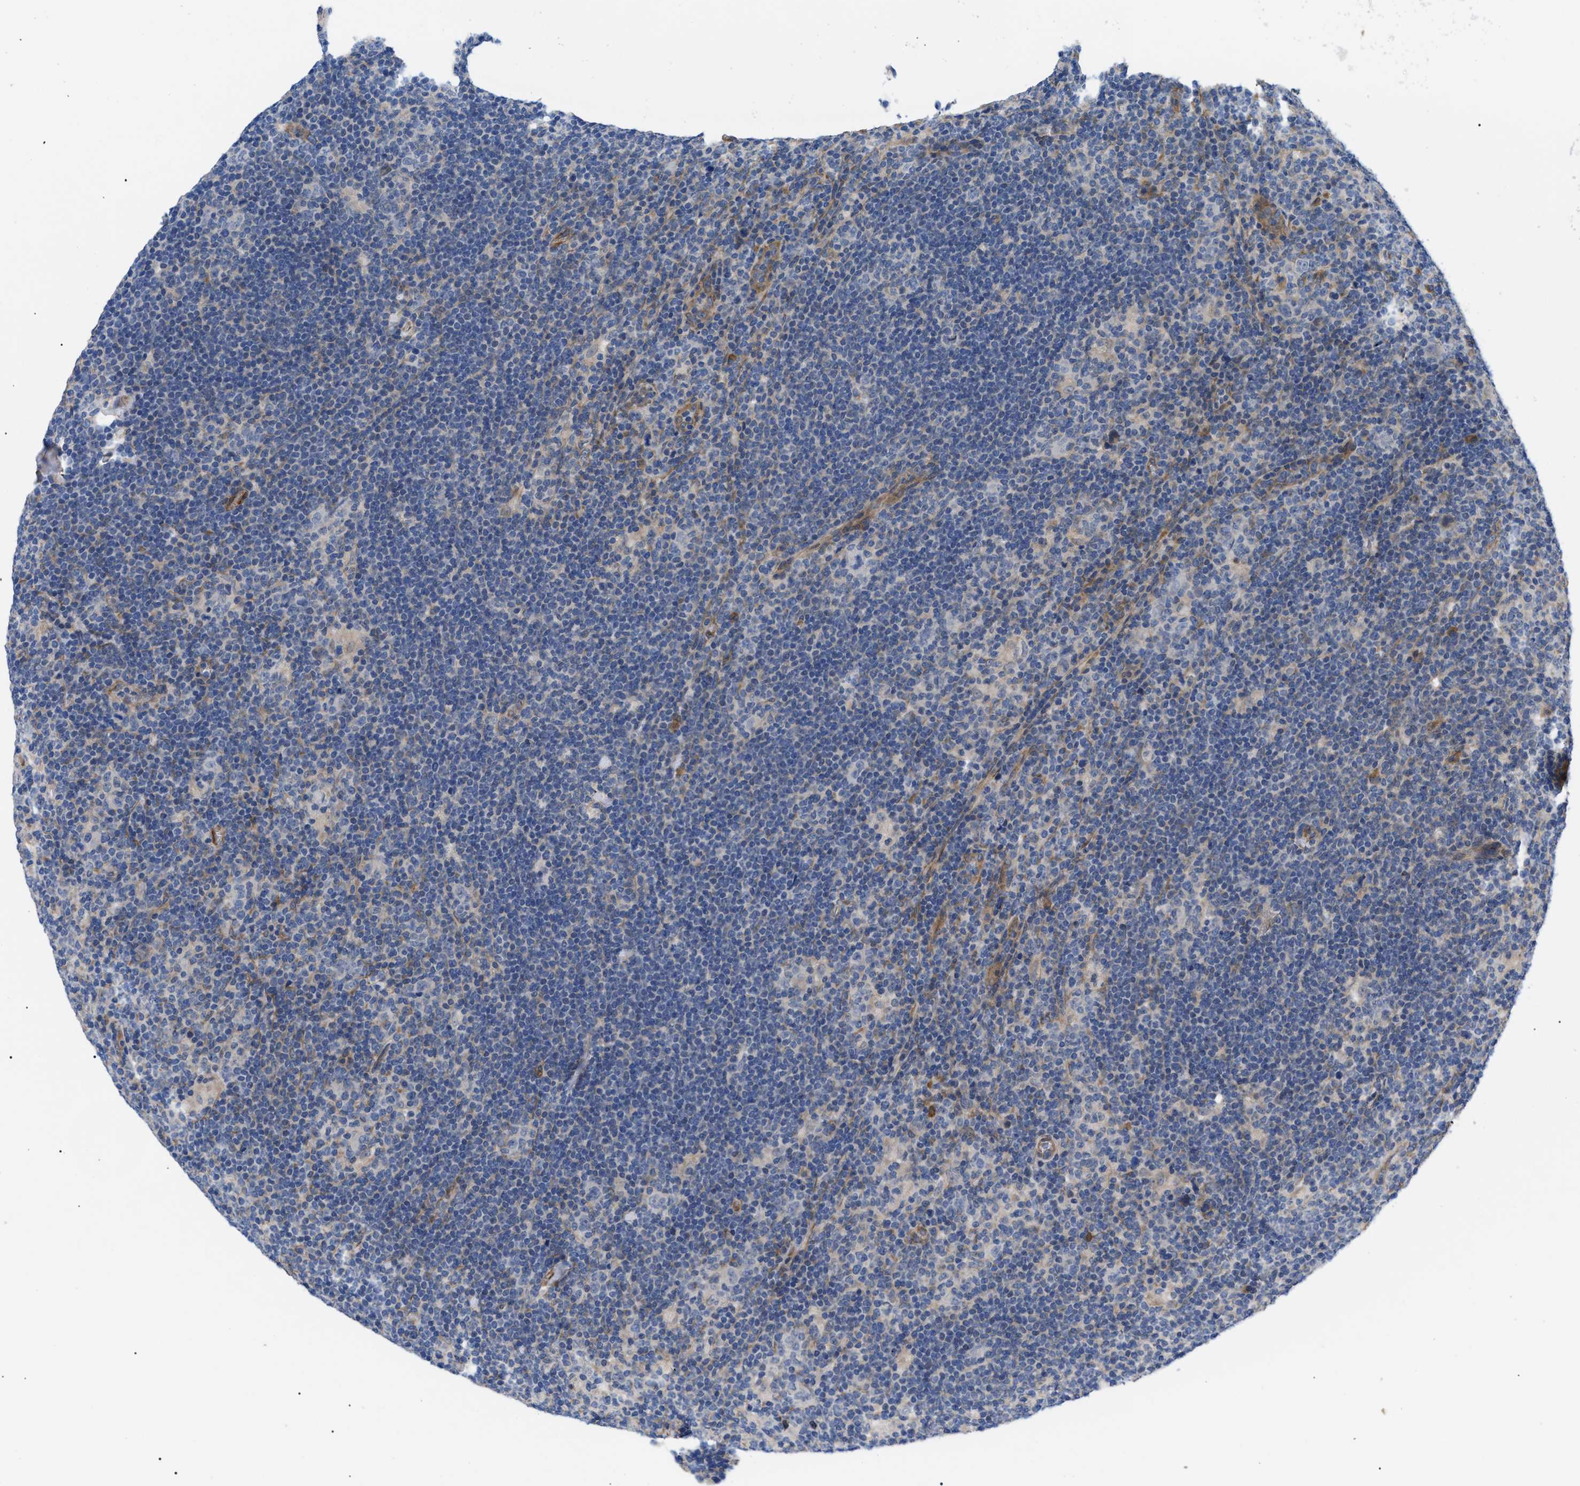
{"staining": {"intensity": "negative", "quantity": "none", "location": "none"}, "tissue": "lymphoma", "cell_type": "Tumor cells", "image_type": "cancer", "snomed": [{"axis": "morphology", "description": "Hodgkin's disease, NOS"}, {"axis": "topography", "description": "Lymph node"}], "caption": "The micrograph demonstrates no significant positivity in tumor cells of Hodgkin's disease.", "gene": "MYO10", "patient": {"sex": "female", "age": 57}}